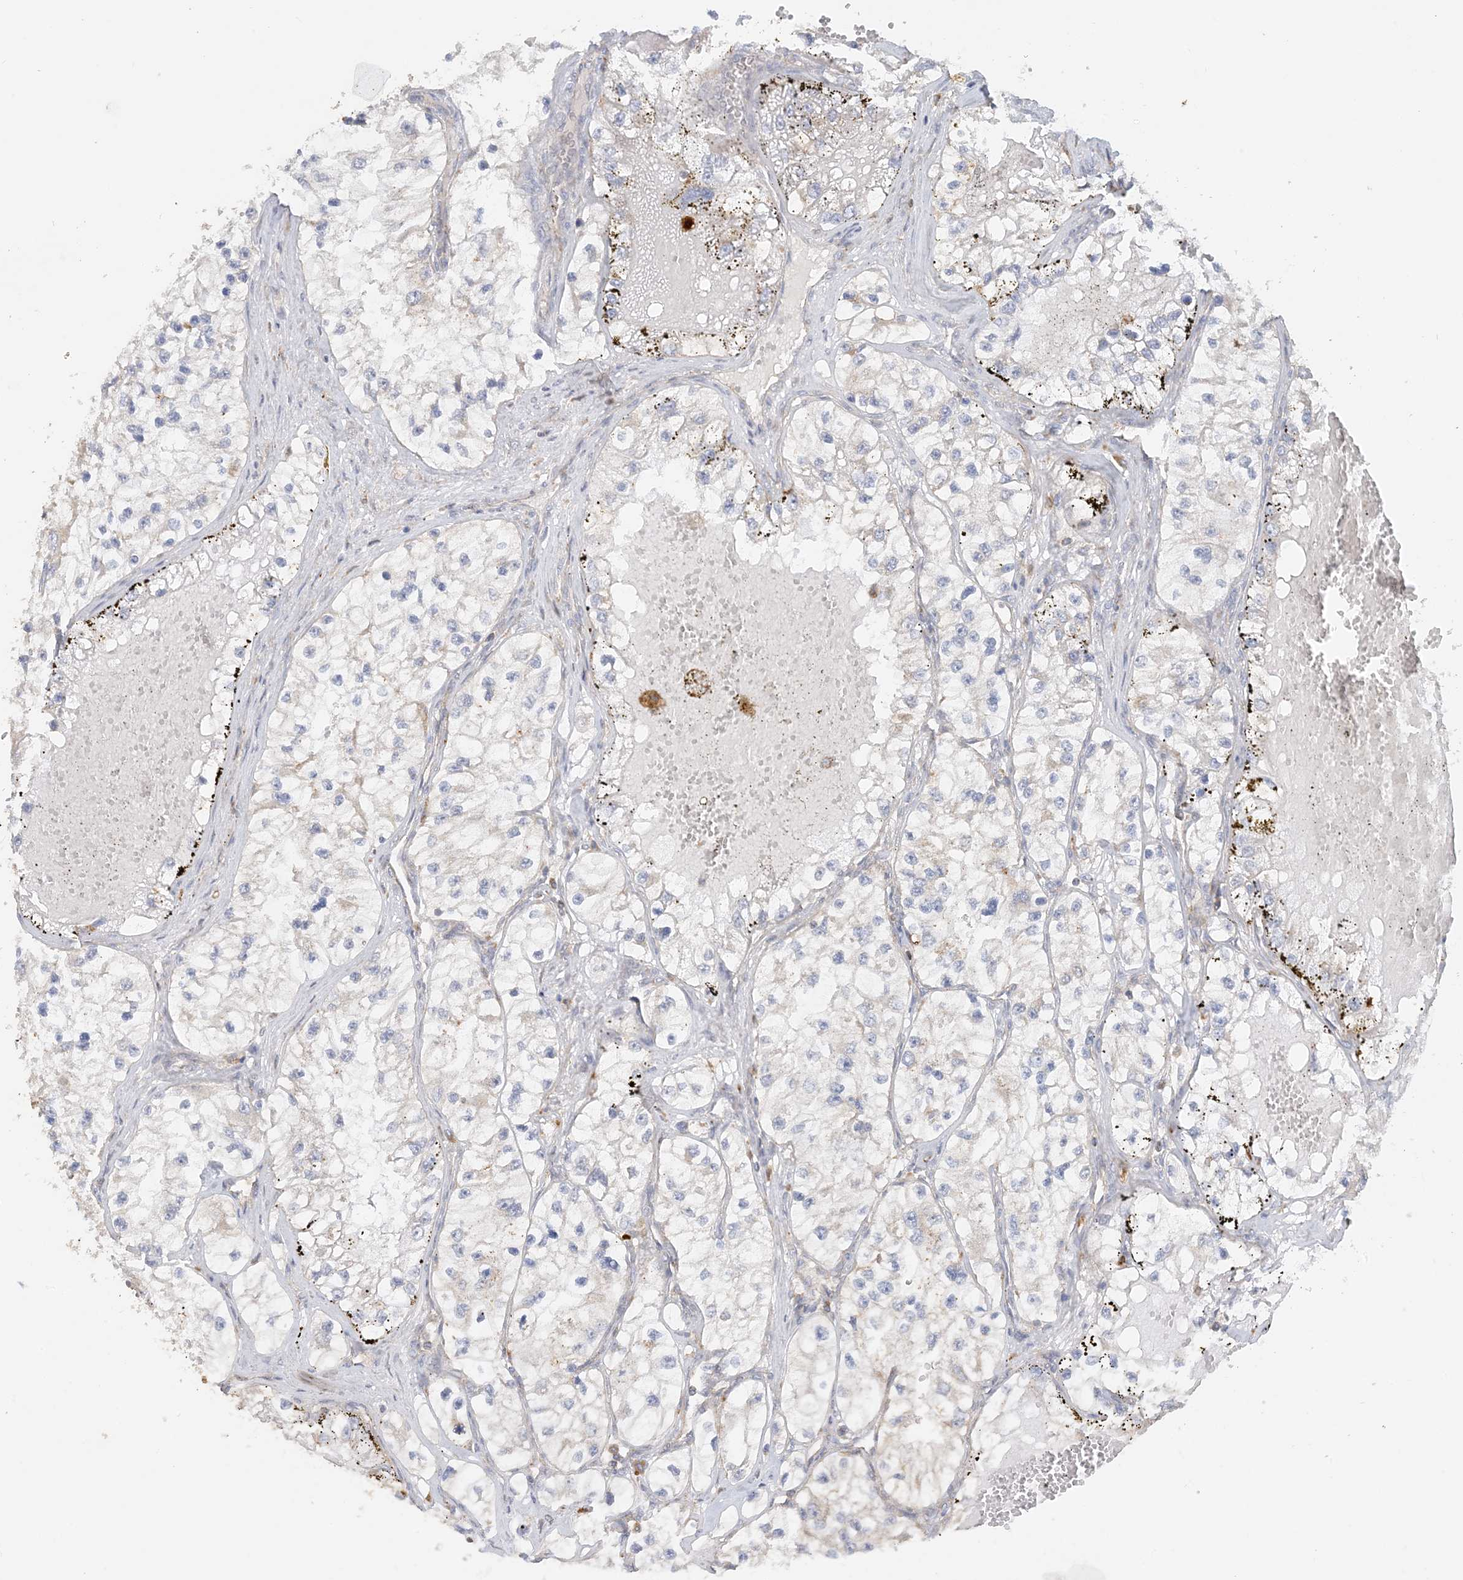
{"staining": {"intensity": "negative", "quantity": "none", "location": "none"}, "tissue": "renal cancer", "cell_type": "Tumor cells", "image_type": "cancer", "snomed": [{"axis": "morphology", "description": "Adenocarcinoma, NOS"}, {"axis": "topography", "description": "Kidney"}], "caption": "IHC of renal cancer shows no staining in tumor cells. (Immunohistochemistry, brightfield microscopy, high magnification).", "gene": "SPPL2A", "patient": {"sex": "female", "age": 57}}